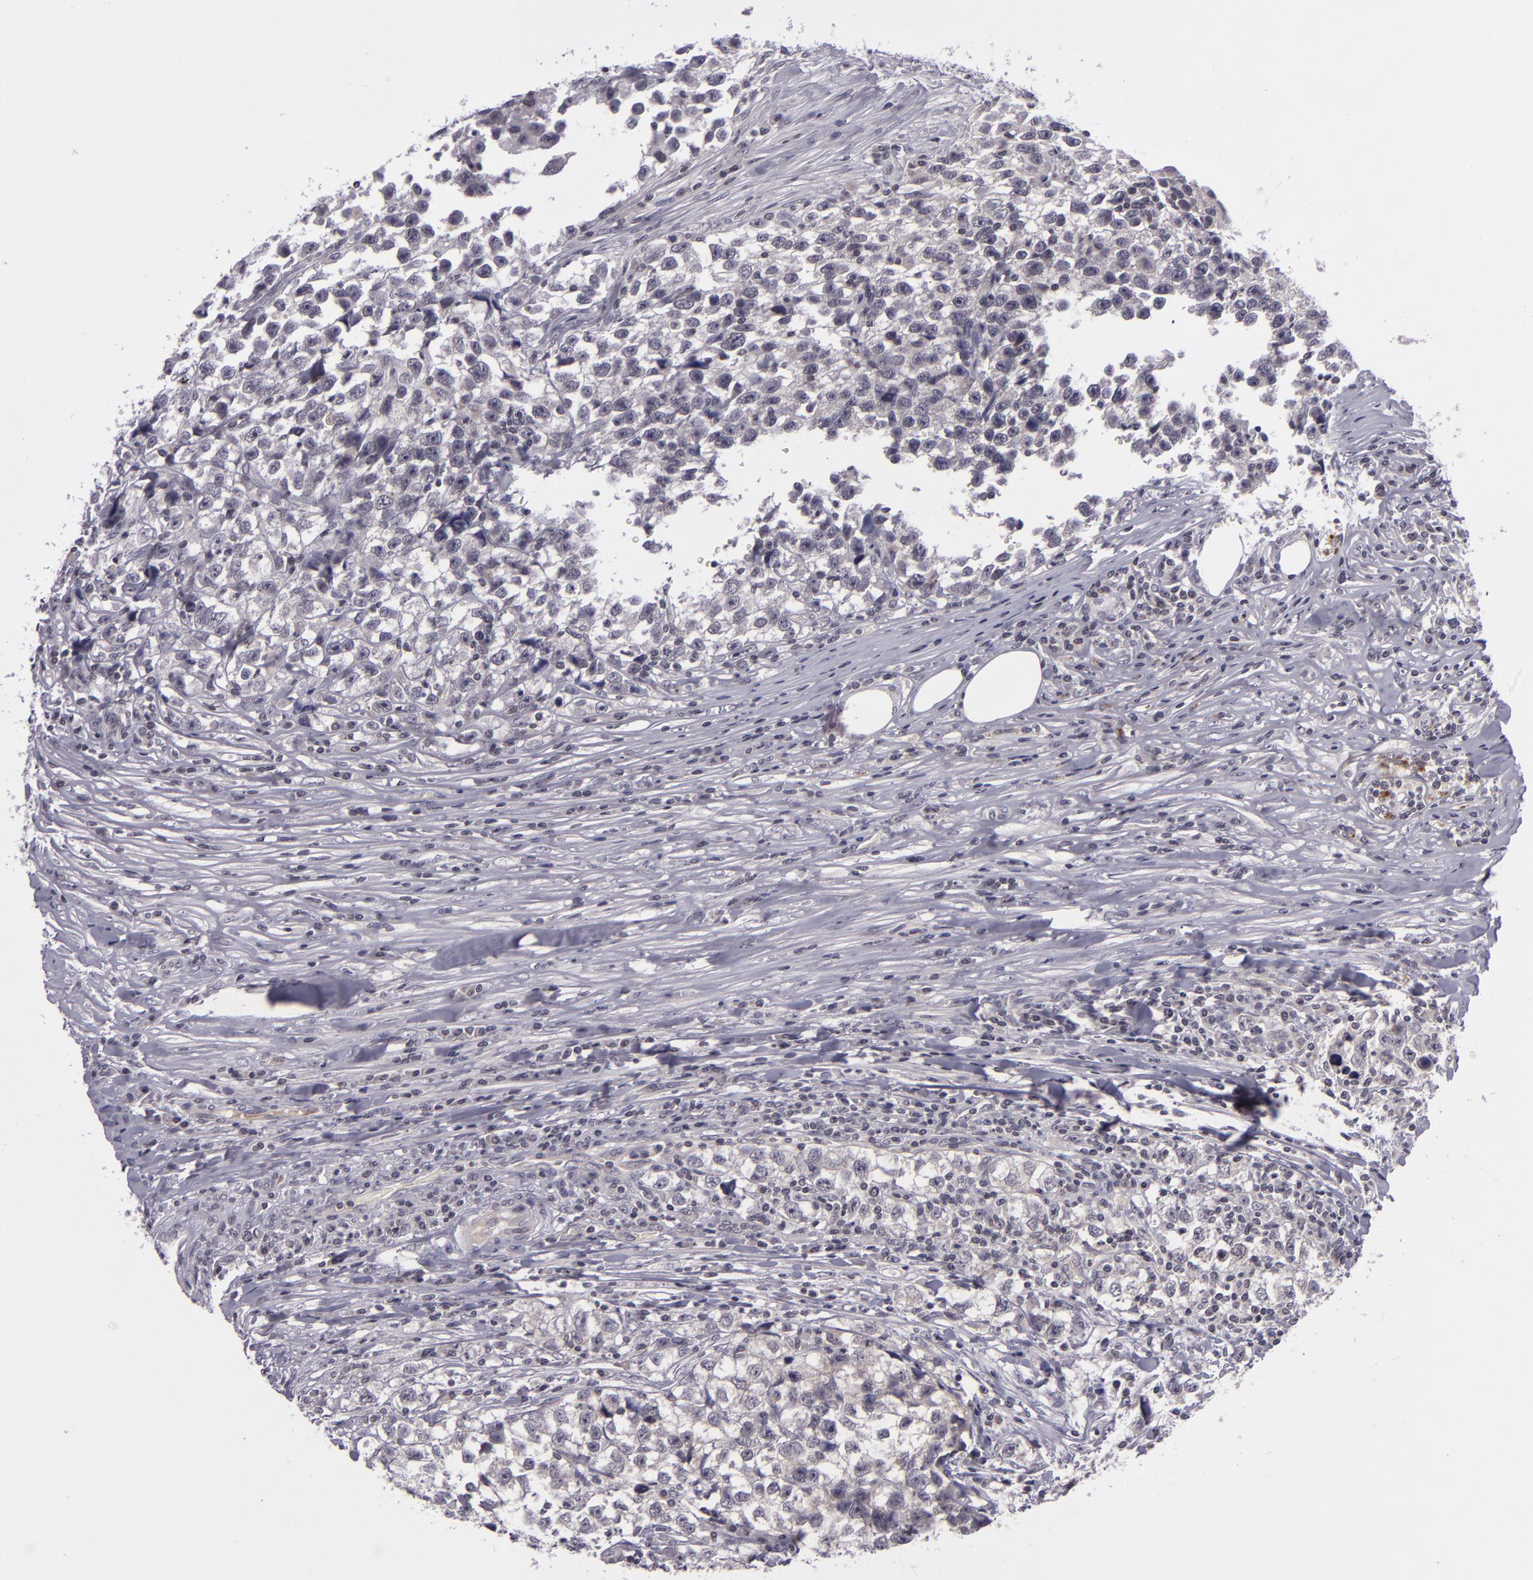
{"staining": {"intensity": "weak", "quantity": "<25%", "location": "cytoplasmic/membranous"}, "tissue": "testis cancer", "cell_type": "Tumor cells", "image_type": "cancer", "snomed": [{"axis": "morphology", "description": "Seminoma, NOS"}, {"axis": "morphology", "description": "Carcinoma, Embryonal, NOS"}, {"axis": "topography", "description": "Testis"}], "caption": "Testis cancer was stained to show a protein in brown. There is no significant positivity in tumor cells. The staining is performed using DAB brown chromogen with nuclei counter-stained in using hematoxylin.", "gene": "CASP8", "patient": {"sex": "male", "age": 30}}